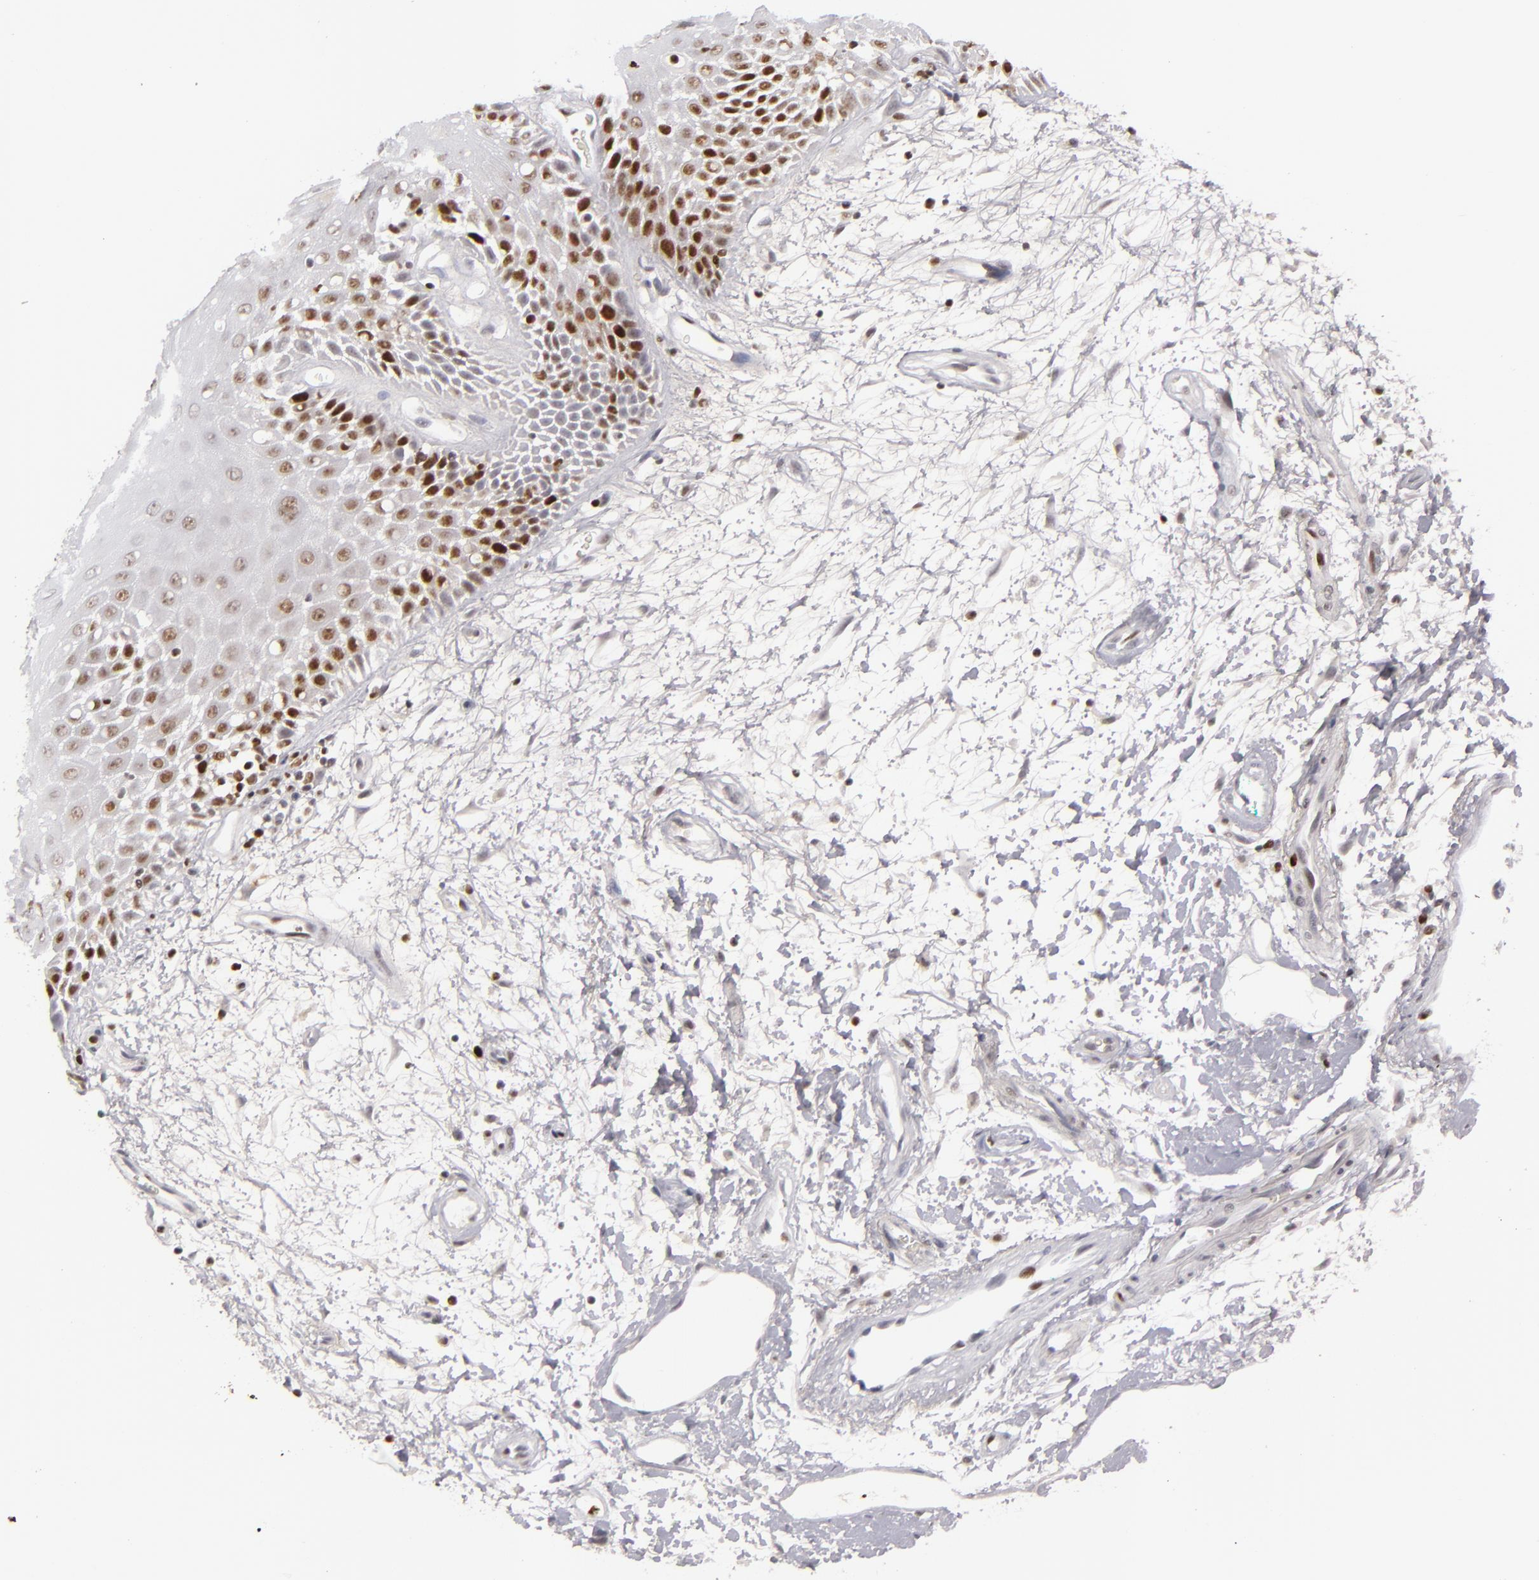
{"staining": {"intensity": "strong", "quantity": "25%-75%", "location": "nuclear"}, "tissue": "oral mucosa", "cell_type": "Squamous epithelial cells", "image_type": "normal", "snomed": [{"axis": "morphology", "description": "Normal tissue, NOS"}, {"axis": "morphology", "description": "Squamous cell carcinoma, NOS"}, {"axis": "topography", "description": "Skeletal muscle"}, {"axis": "topography", "description": "Oral tissue"}, {"axis": "topography", "description": "Head-Neck"}], "caption": "Protein expression analysis of unremarkable human oral mucosa reveals strong nuclear positivity in approximately 25%-75% of squamous epithelial cells.", "gene": "FEN1", "patient": {"sex": "female", "age": 84}}